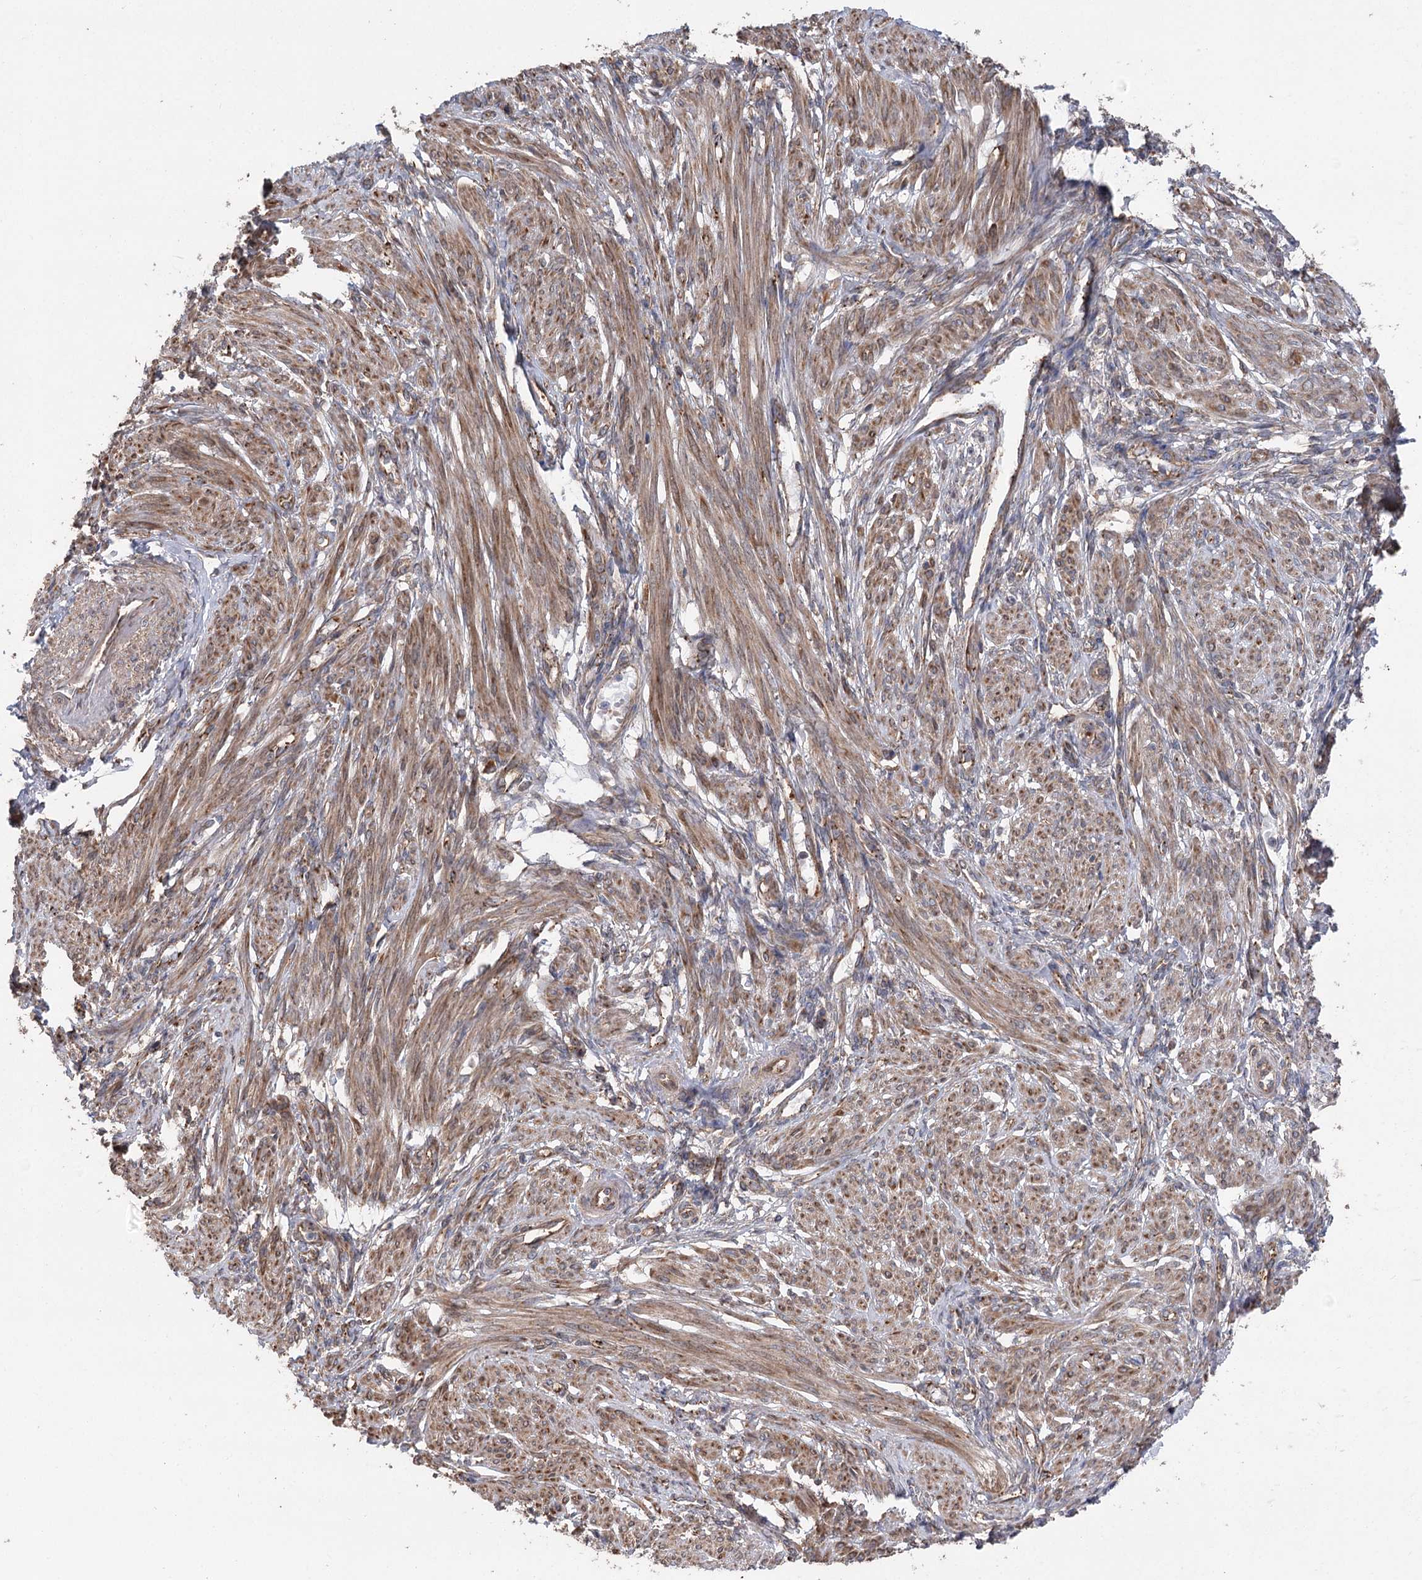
{"staining": {"intensity": "moderate", "quantity": ">75%", "location": "cytoplasmic/membranous"}, "tissue": "smooth muscle", "cell_type": "Smooth muscle cells", "image_type": "normal", "snomed": [{"axis": "morphology", "description": "Normal tissue, NOS"}, {"axis": "topography", "description": "Smooth muscle"}], "caption": "Protein staining by IHC exhibits moderate cytoplasmic/membranous expression in approximately >75% of smooth muscle cells in unremarkable smooth muscle.", "gene": "RWDD4", "patient": {"sex": "female", "age": 39}}